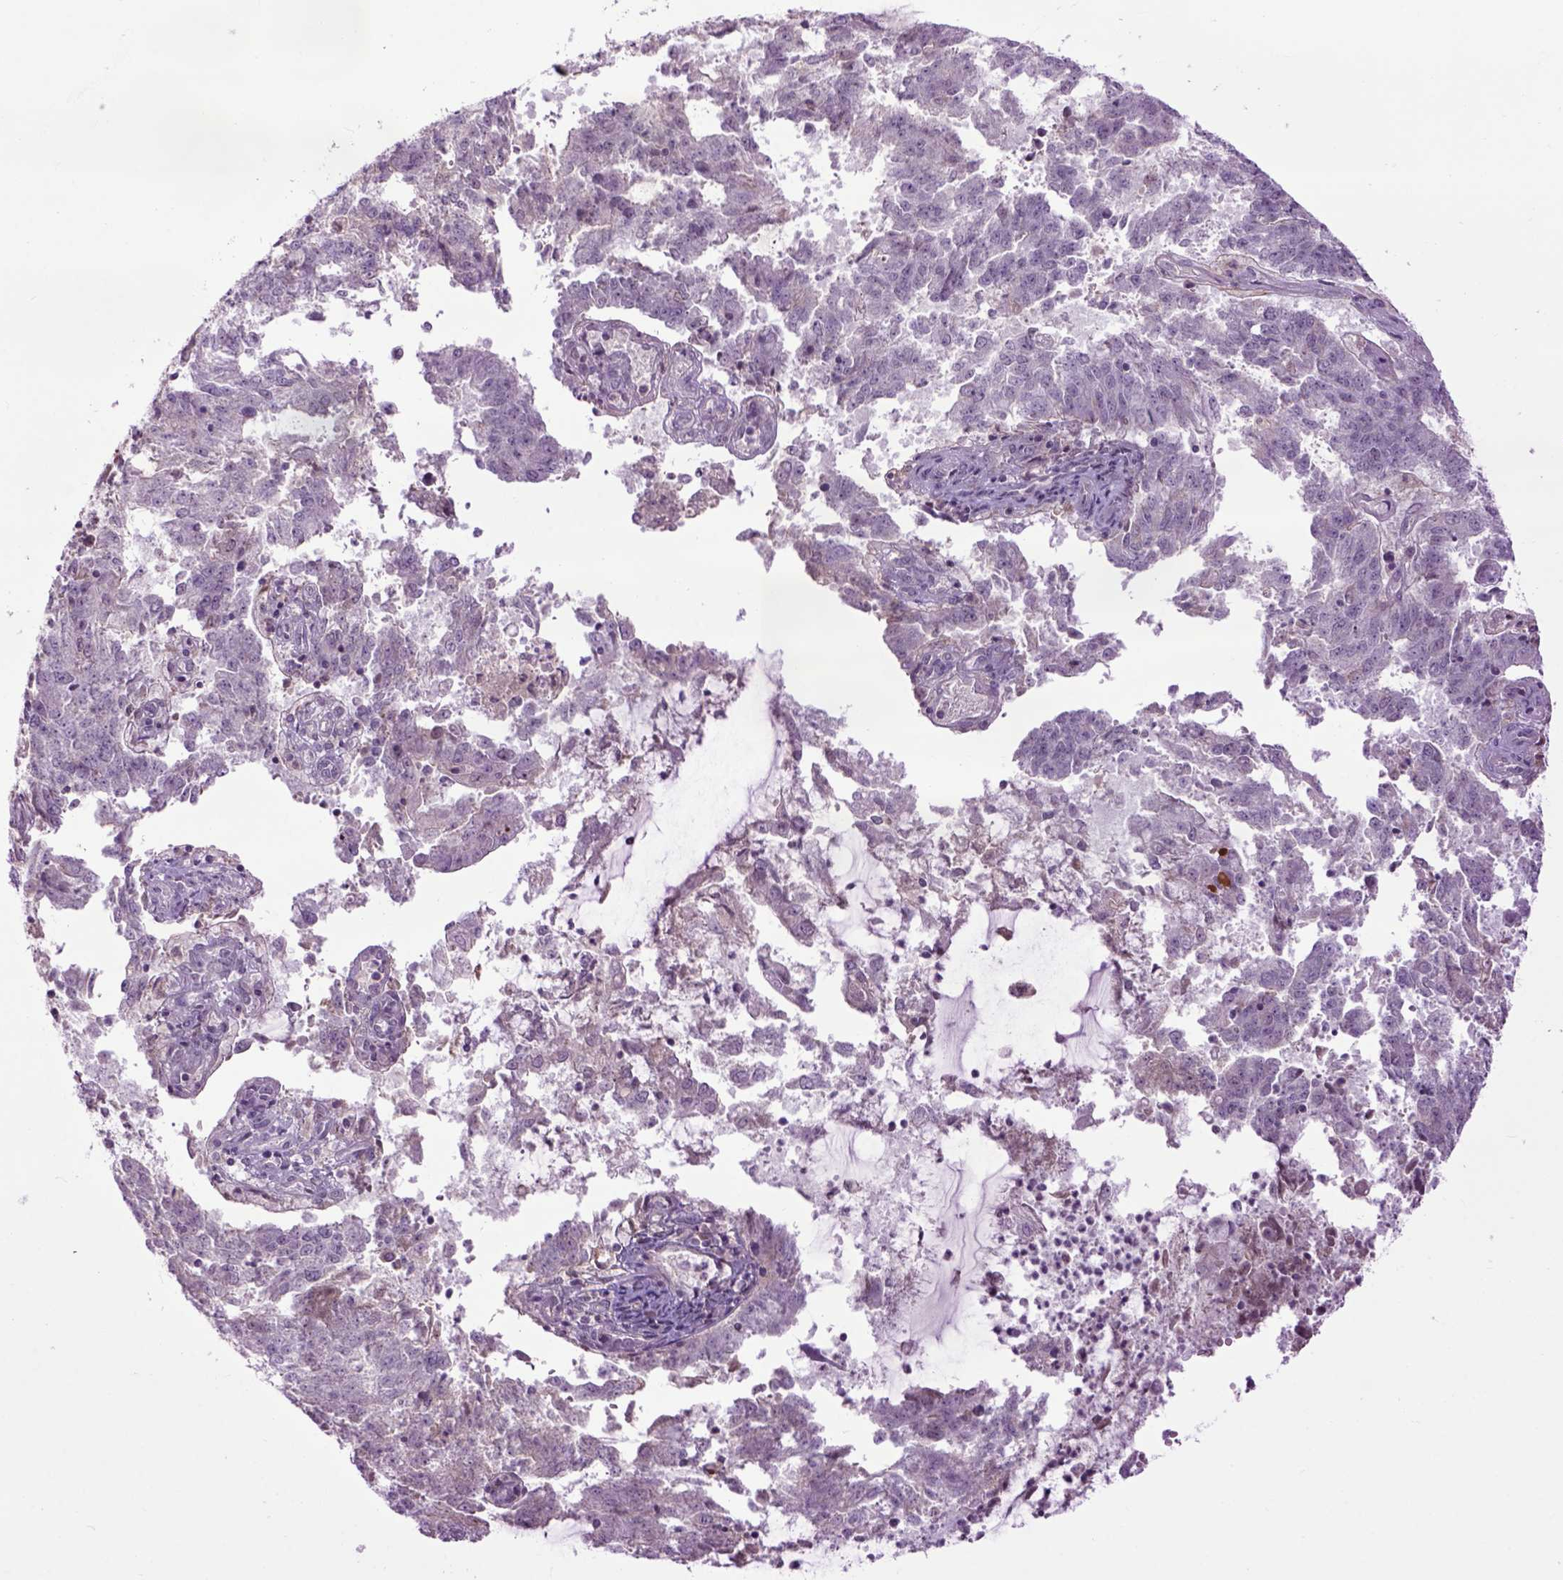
{"staining": {"intensity": "negative", "quantity": "none", "location": "none"}, "tissue": "endometrial cancer", "cell_type": "Tumor cells", "image_type": "cancer", "snomed": [{"axis": "morphology", "description": "Adenocarcinoma, NOS"}, {"axis": "topography", "description": "Endometrium"}], "caption": "This is an immunohistochemistry image of human endometrial adenocarcinoma. There is no positivity in tumor cells.", "gene": "EMILIN3", "patient": {"sex": "female", "age": 82}}